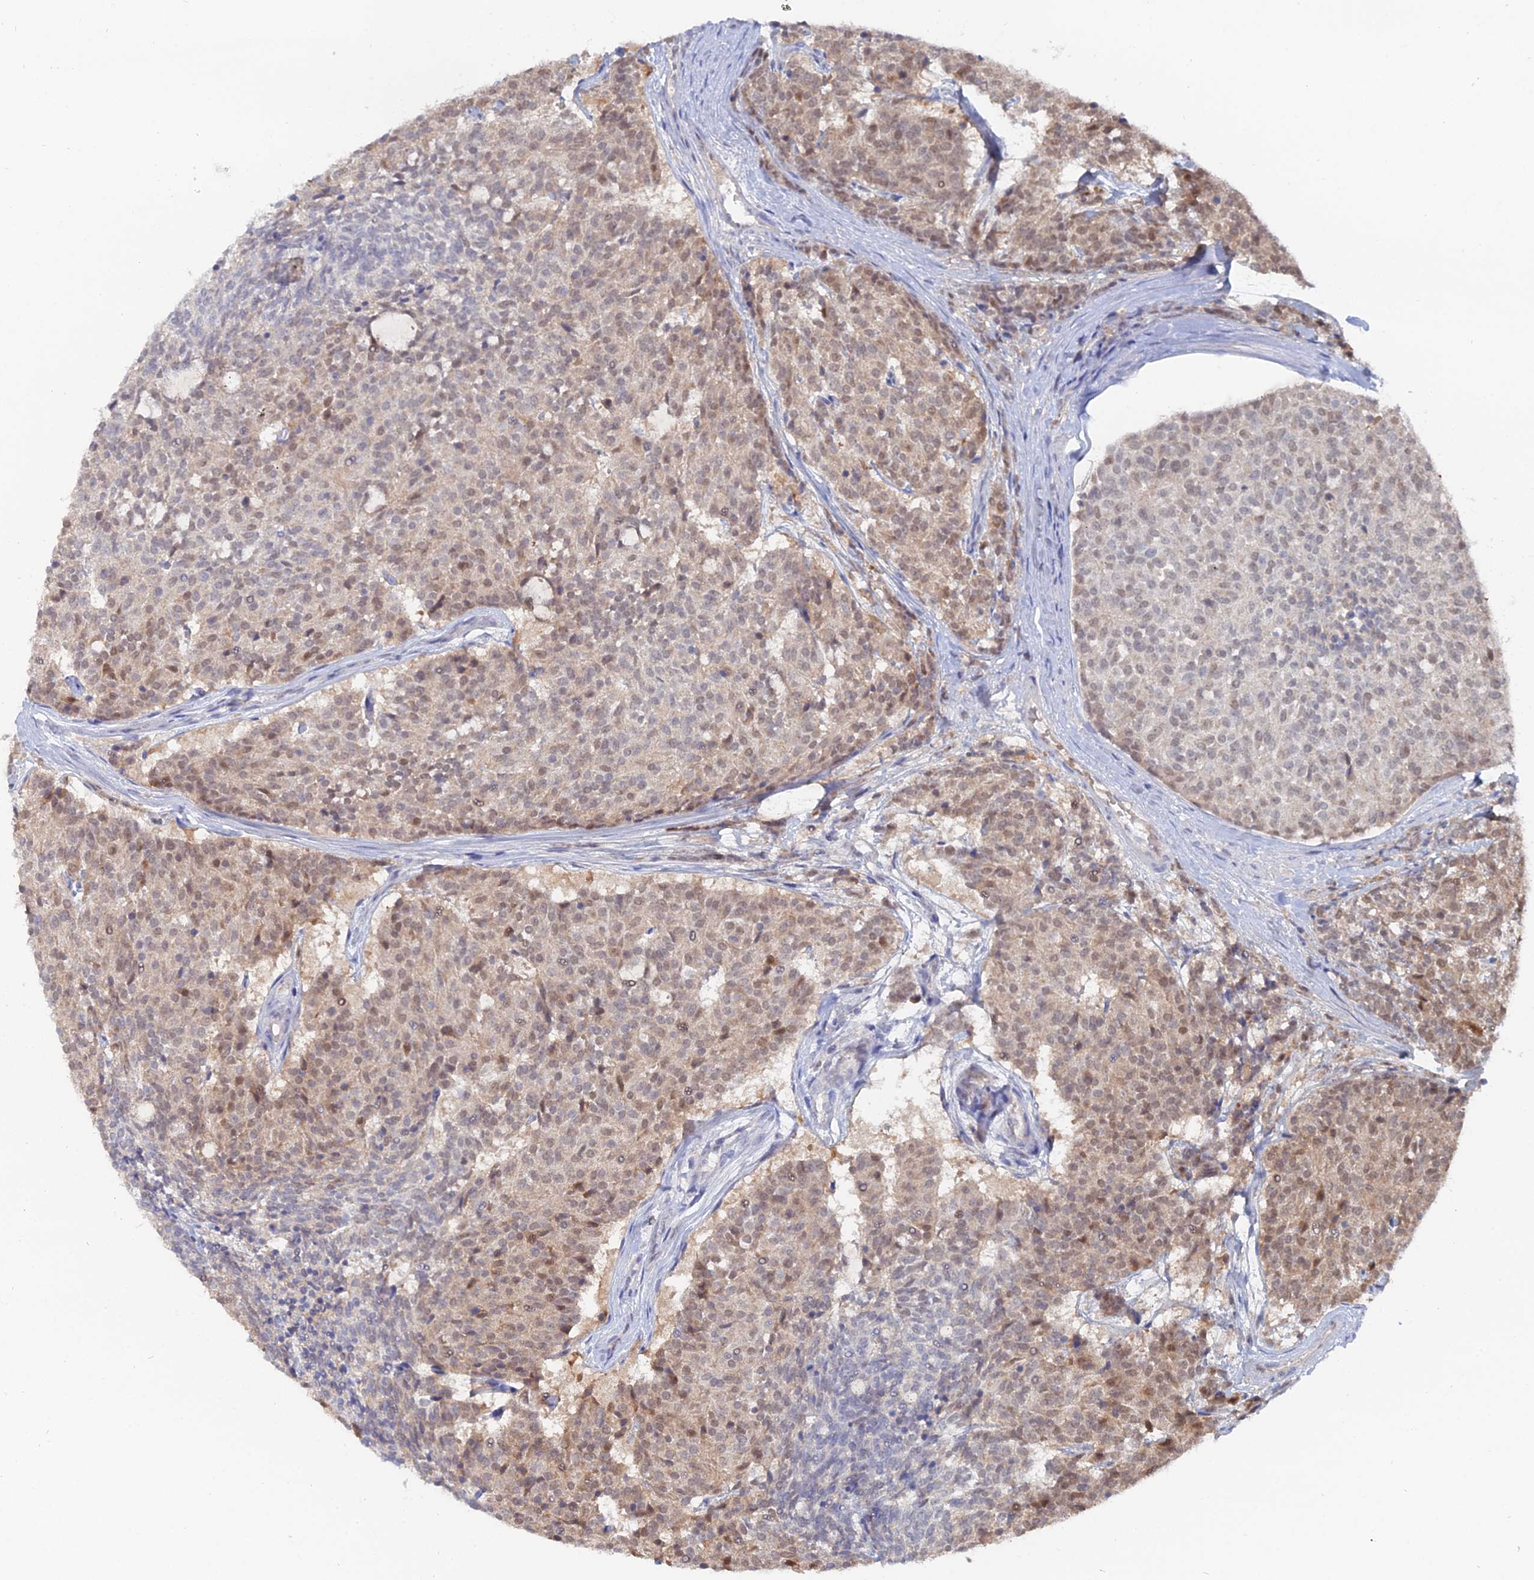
{"staining": {"intensity": "weak", "quantity": ">75%", "location": "cytoplasmic/membranous,nuclear"}, "tissue": "carcinoid", "cell_type": "Tumor cells", "image_type": "cancer", "snomed": [{"axis": "morphology", "description": "Carcinoid, malignant, NOS"}, {"axis": "topography", "description": "Pancreas"}], "caption": "This is a micrograph of immunohistochemistry (IHC) staining of carcinoid (malignant), which shows weak expression in the cytoplasmic/membranous and nuclear of tumor cells.", "gene": "THAP4", "patient": {"sex": "female", "age": 54}}